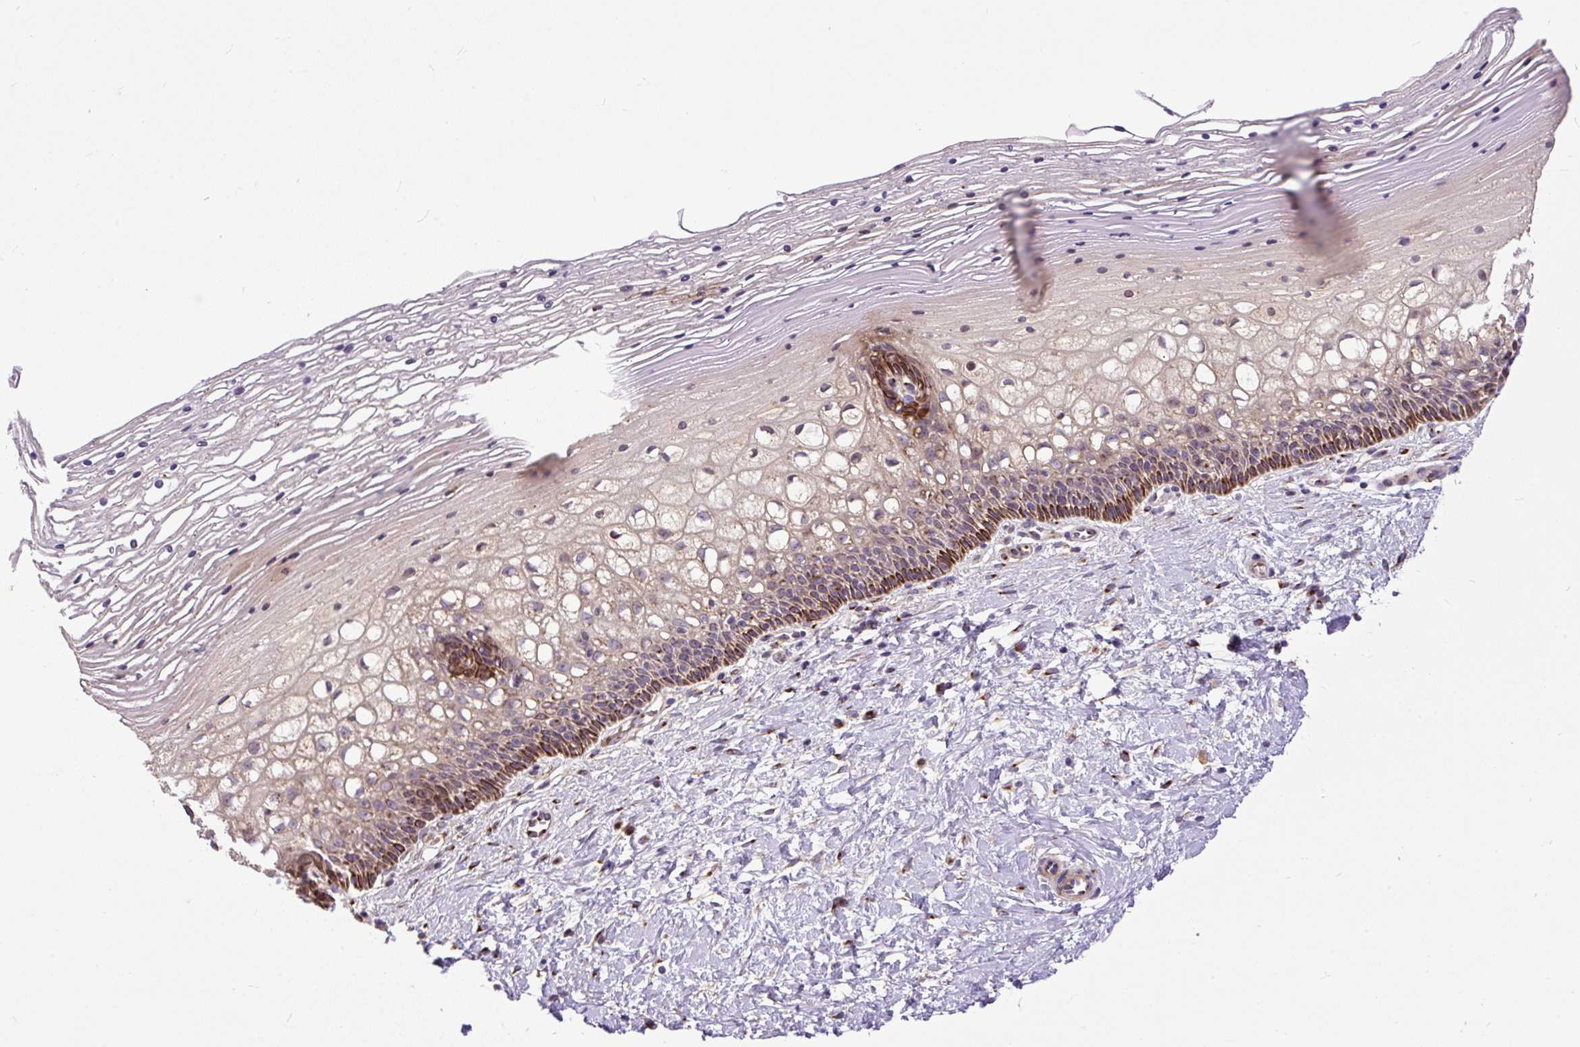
{"staining": {"intensity": "strong", "quantity": ">75%", "location": "cytoplasmic/membranous"}, "tissue": "cervix", "cell_type": "Glandular cells", "image_type": "normal", "snomed": [{"axis": "morphology", "description": "Normal tissue, NOS"}, {"axis": "topography", "description": "Cervix"}], "caption": "Immunohistochemical staining of normal cervix shows strong cytoplasmic/membranous protein staining in approximately >75% of glandular cells. The staining is performed using DAB (3,3'-diaminobenzidine) brown chromogen to label protein expression. The nuclei are counter-stained blue using hematoxylin.", "gene": "MSMP", "patient": {"sex": "female", "age": 36}}